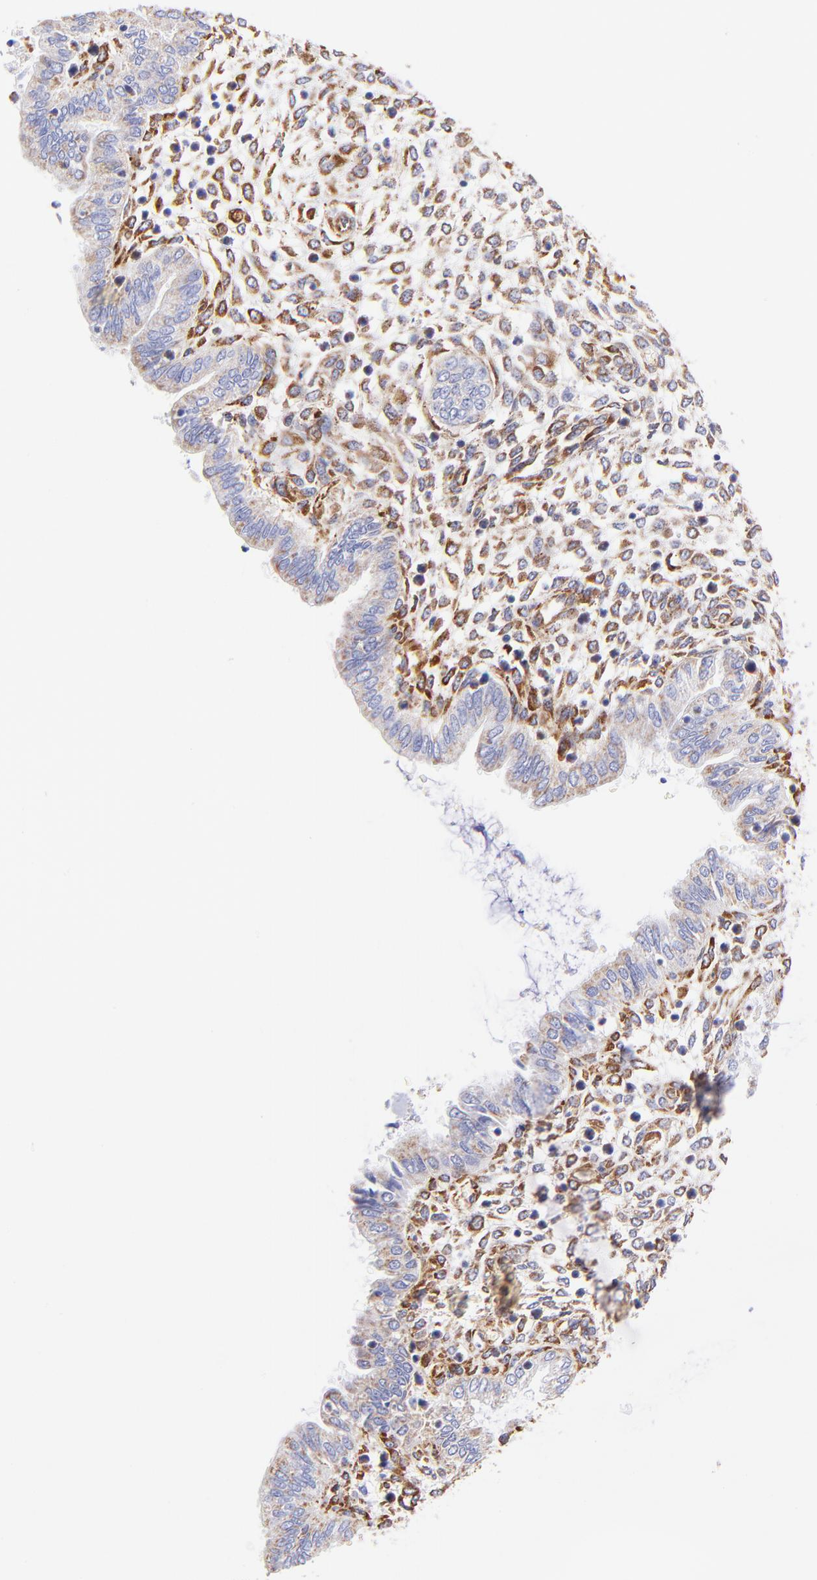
{"staining": {"intensity": "moderate", "quantity": "<25%", "location": "cytoplasmic/membranous"}, "tissue": "endometrium", "cell_type": "Cells in endometrial stroma", "image_type": "normal", "snomed": [{"axis": "morphology", "description": "Normal tissue, NOS"}, {"axis": "topography", "description": "Endometrium"}], "caption": "Moderate cytoplasmic/membranous positivity for a protein is present in approximately <25% of cells in endometrial stroma of unremarkable endometrium using IHC.", "gene": "SPARC", "patient": {"sex": "female", "age": 33}}